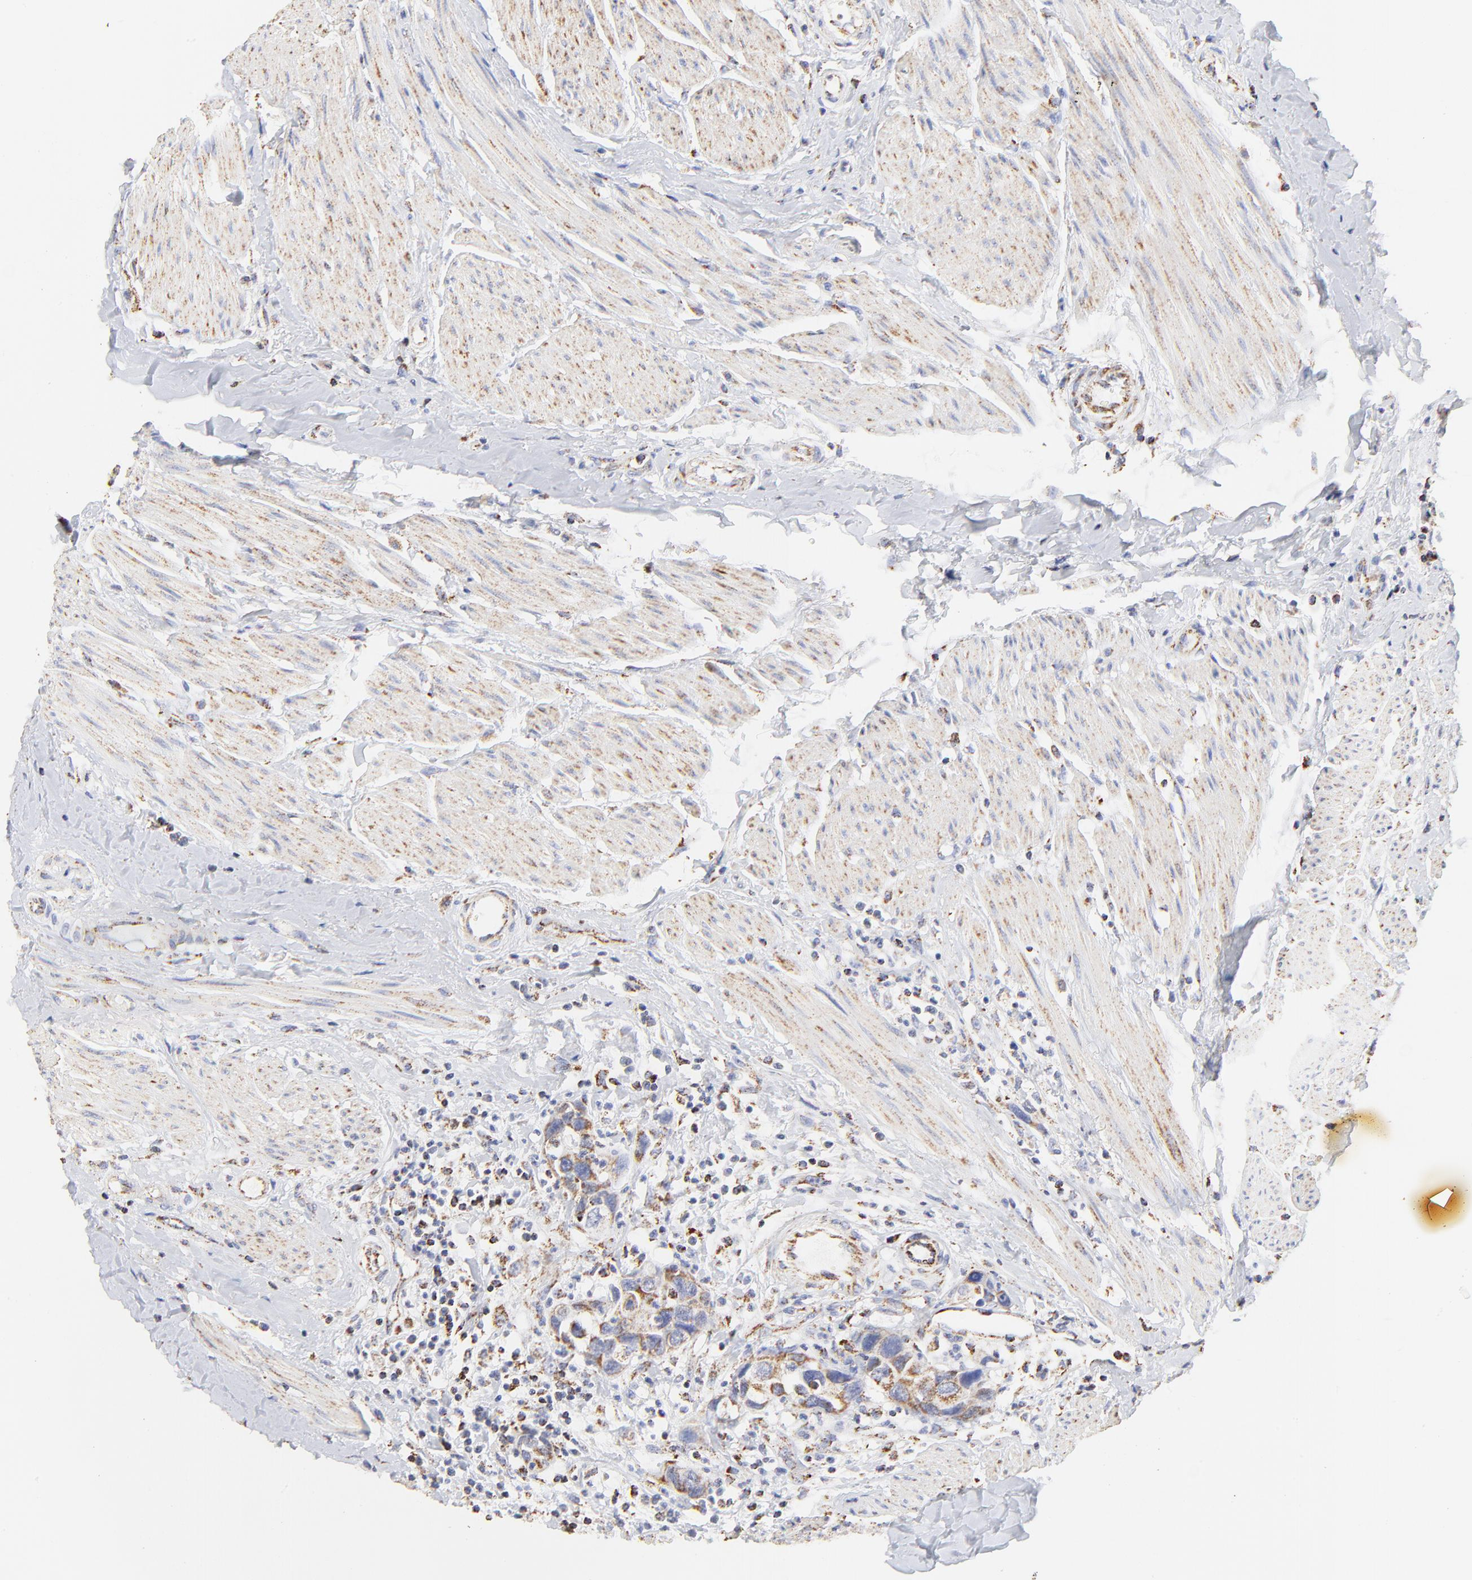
{"staining": {"intensity": "moderate", "quantity": ">75%", "location": "cytoplasmic/membranous"}, "tissue": "urothelial cancer", "cell_type": "Tumor cells", "image_type": "cancer", "snomed": [{"axis": "morphology", "description": "Urothelial carcinoma, High grade"}, {"axis": "topography", "description": "Urinary bladder"}], "caption": "Immunohistochemistry histopathology image of urothelial cancer stained for a protein (brown), which reveals medium levels of moderate cytoplasmic/membranous staining in about >75% of tumor cells.", "gene": "COX4I1", "patient": {"sex": "male", "age": 66}}